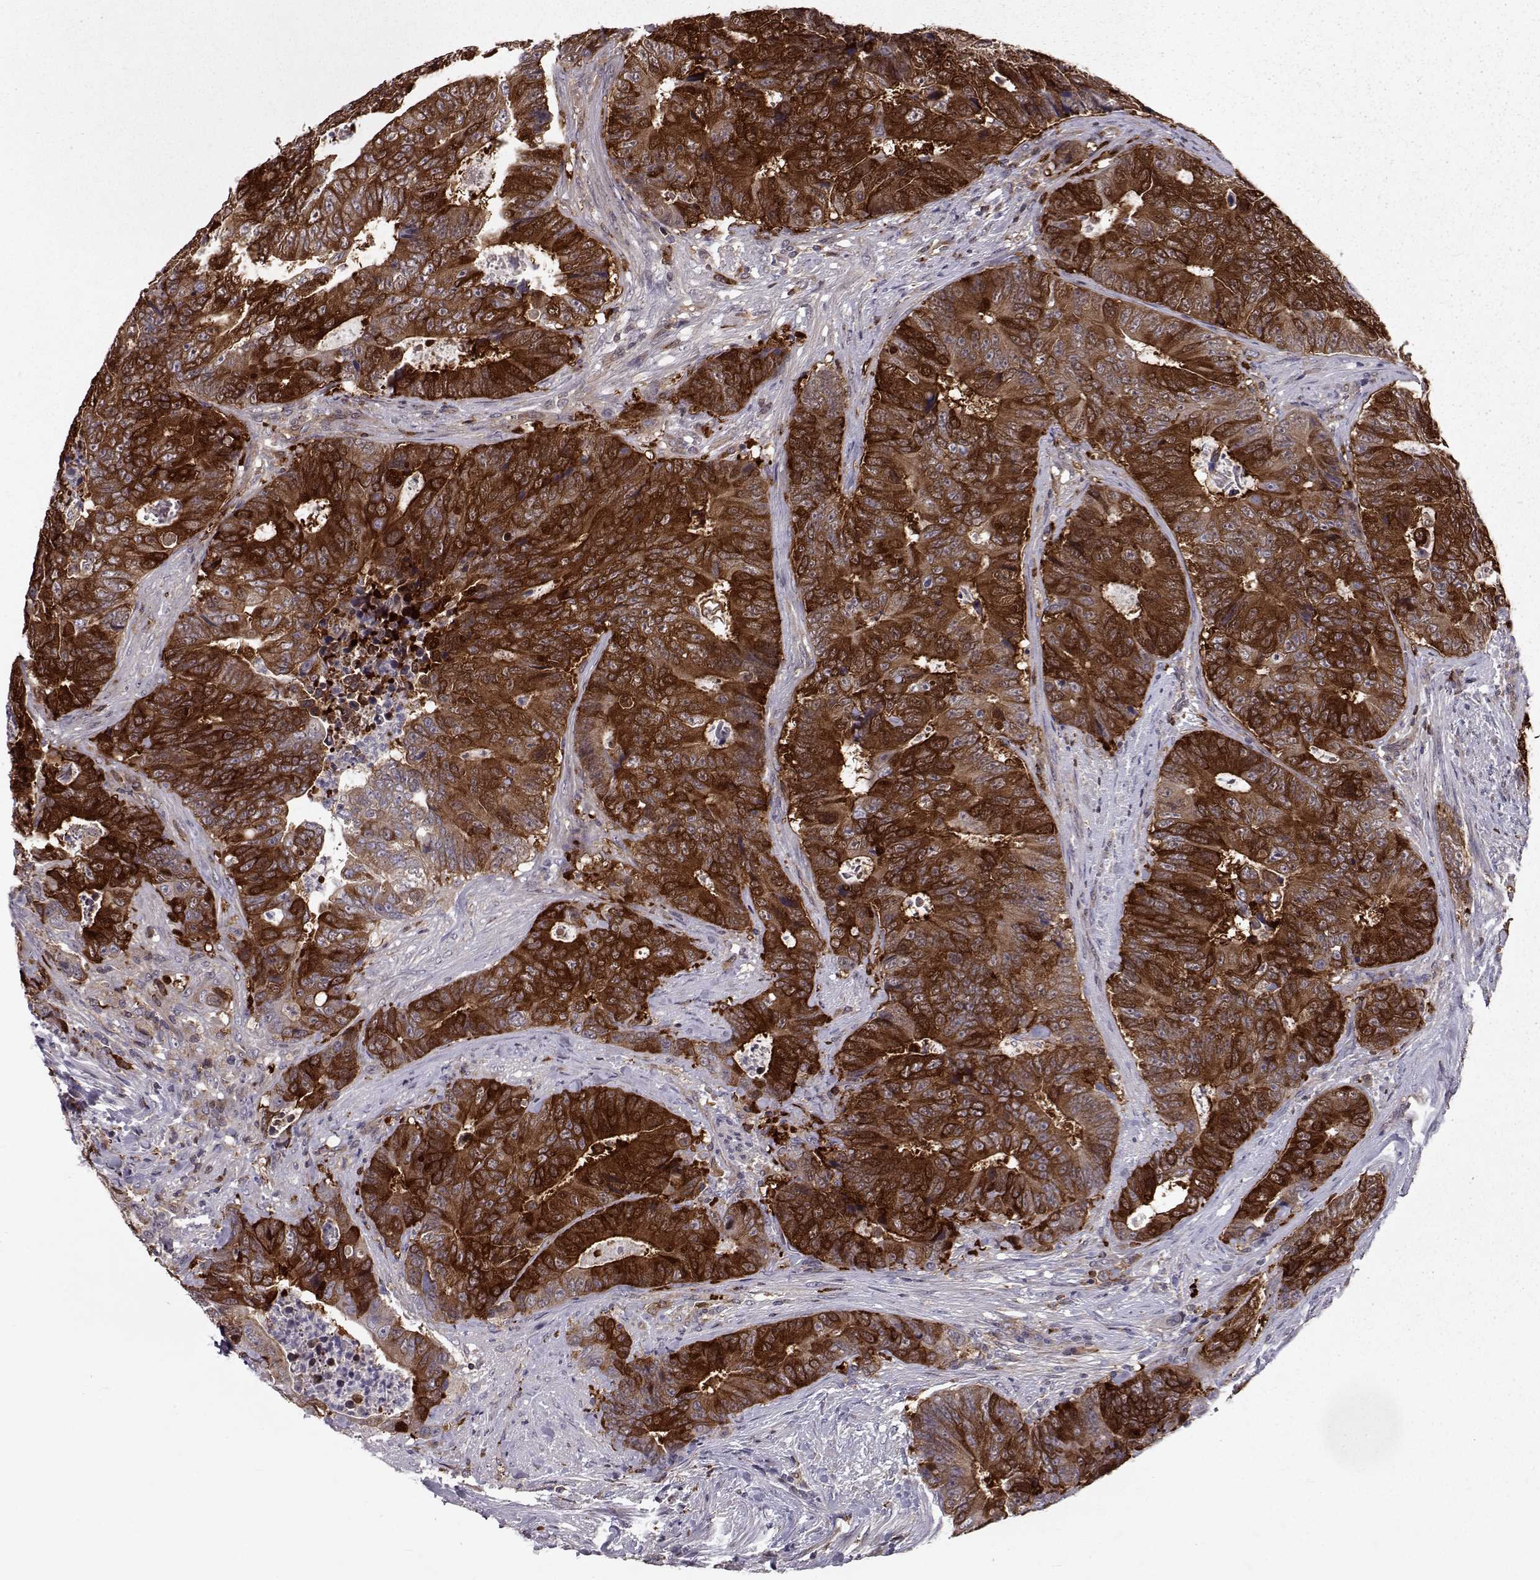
{"staining": {"intensity": "strong", "quantity": ">75%", "location": "cytoplasmic/membranous,nuclear"}, "tissue": "colorectal cancer", "cell_type": "Tumor cells", "image_type": "cancer", "snomed": [{"axis": "morphology", "description": "Adenocarcinoma, NOS"}, {"axis": "topography", "description": "Colon"}], "caption": "Protein analysis of colorectal adenocarcinoma tissue displays strong cytoplasmic/membranous and nuclear staining in about >75% of tumor cells.", "gene": "RANBP1", "patient": {"sex": "female", "age": 48}}